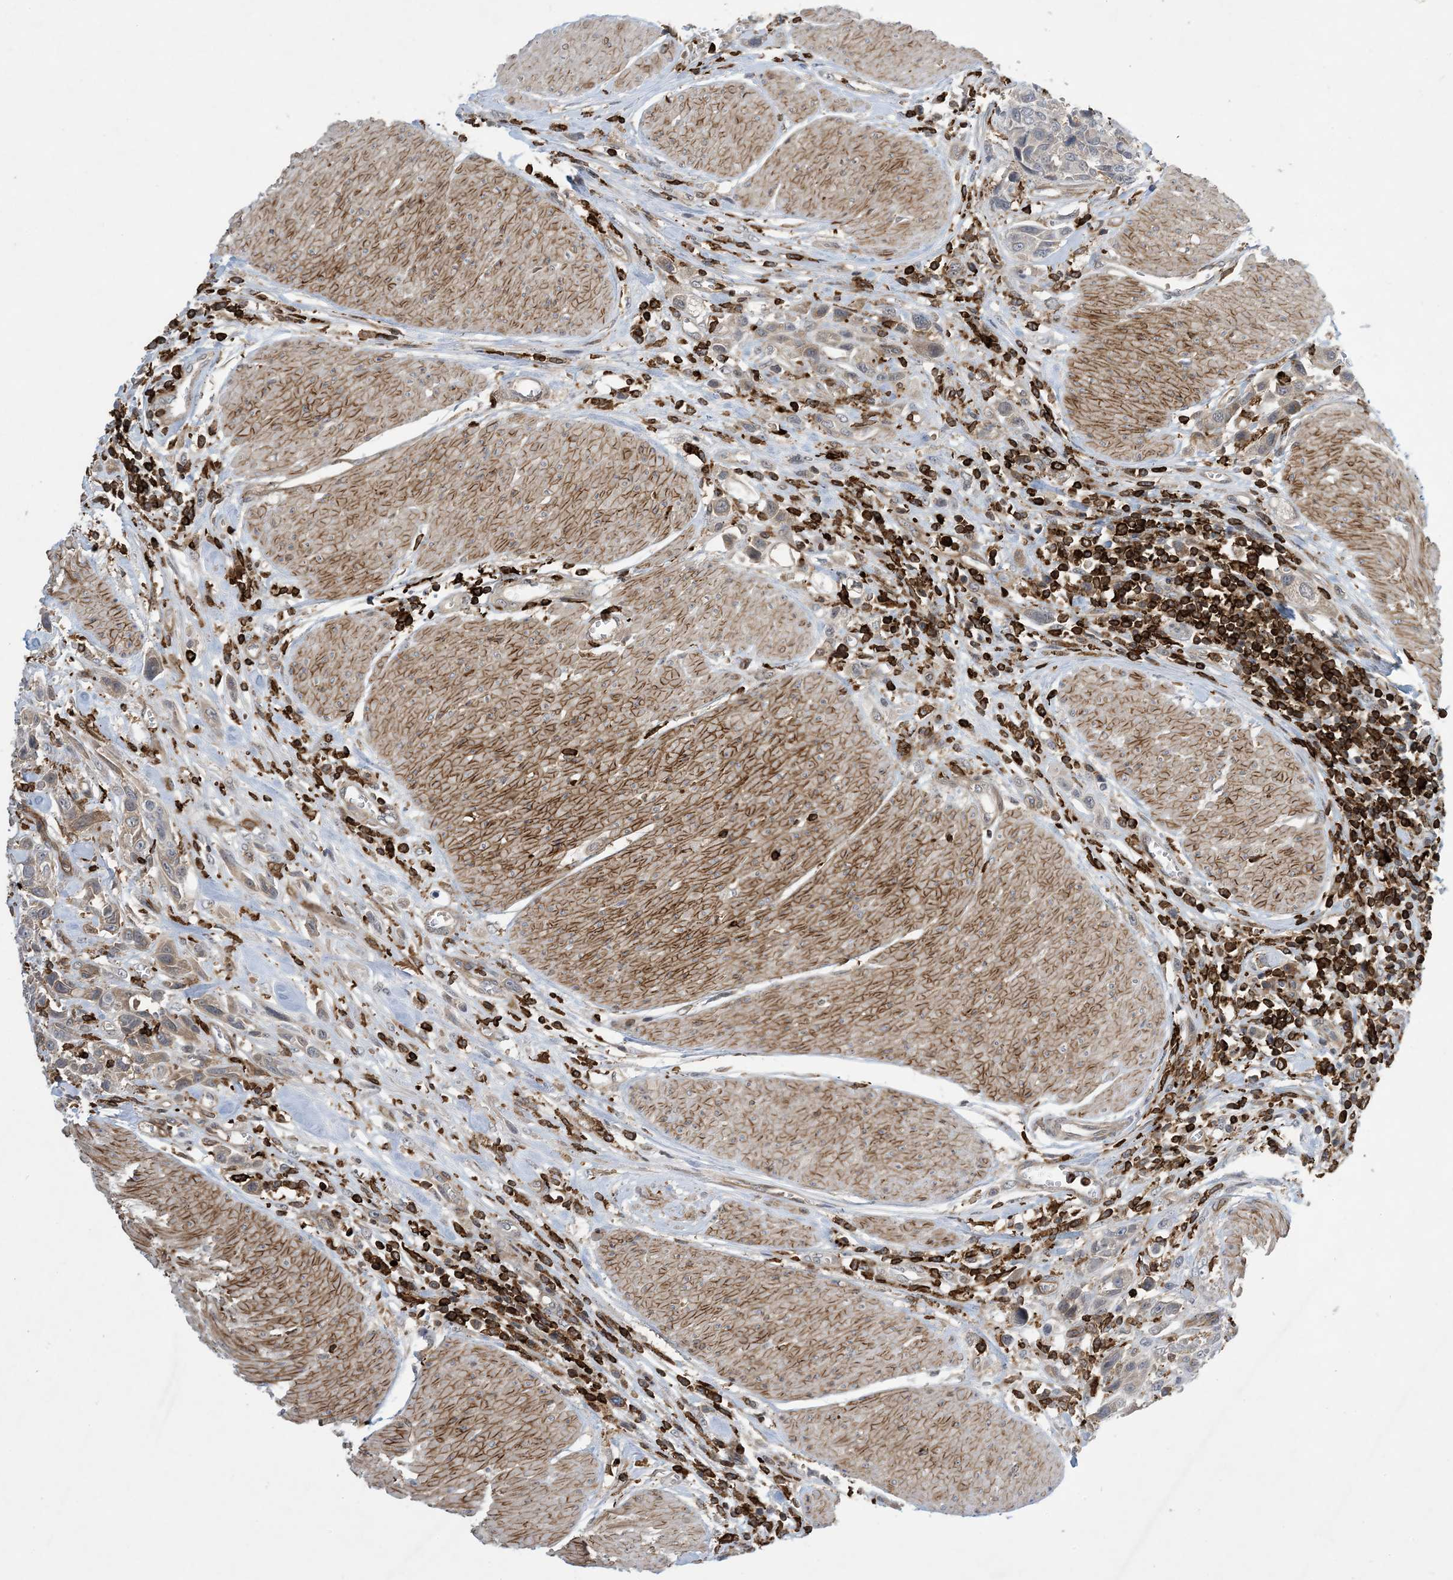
{"staining": {"intensity": "weak", "quantity": "<25%", "location": "cytoplasmic/membranous"}, "tissue": "urothelial cancer", "cell_type": "Tumor cells", "image_type": "cancer", "snomed": [{"axis": "morphology", "description": "Urothelial carcinoma, High grade"}, {"axis": "topography", "description": "Urinary bladder"}], "caption": "An image of human urothelial carcinoma (high-grade) is negative for staining in tumor cells. (Brightfield microscopy of DAB immunohistochemistry at high magnification).", "gene": "AK9", "patient": {"sex": "male", "age": 50}}